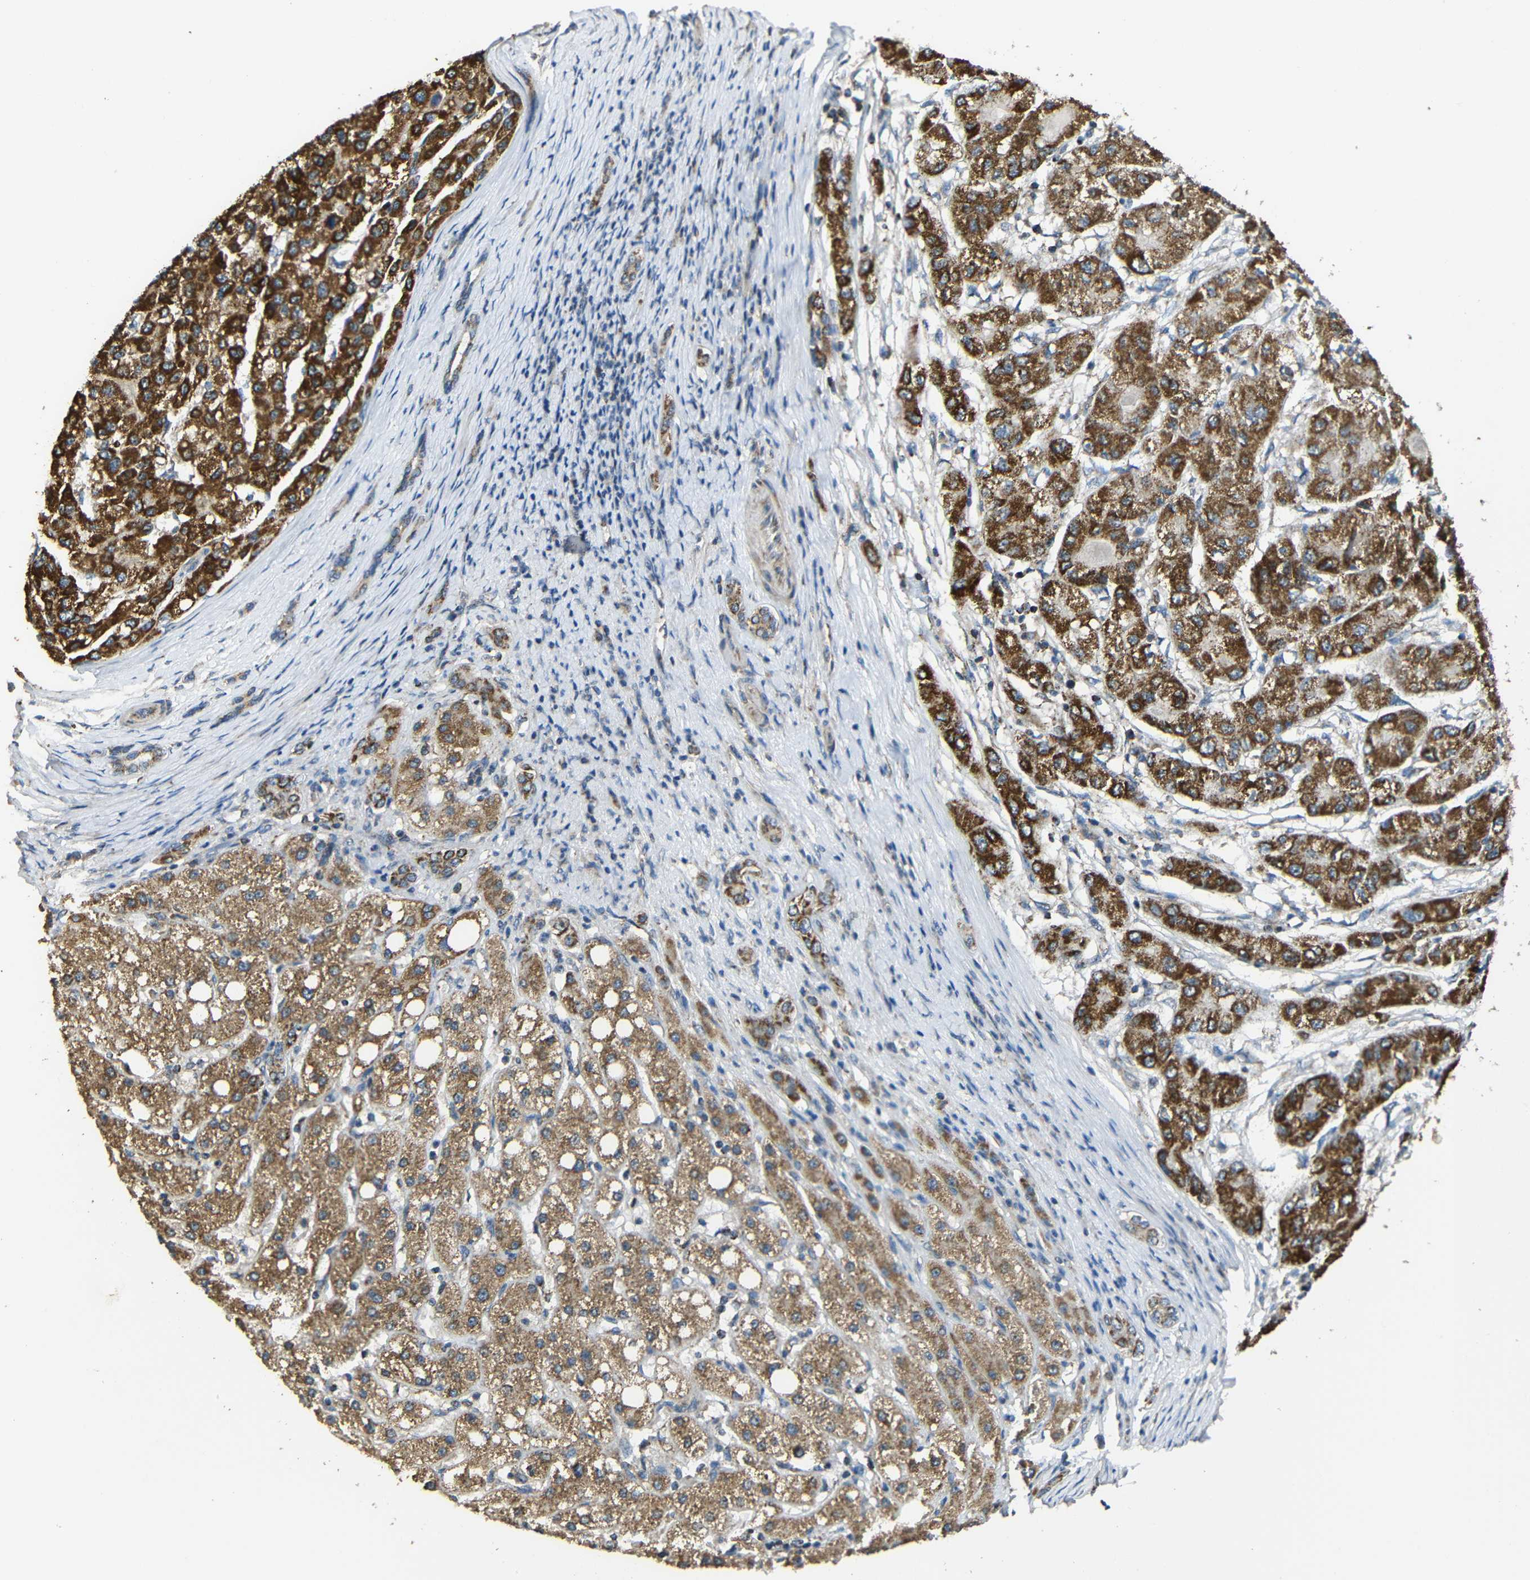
{"staining": {"intensity": "strong", "quantity": ">75%", "location": "cytoplasmic/membranous"}, "tissue": "liver cancer", "cell_type": "Tumor cells", "image_type": "cancer", "snomed": [{"axis": "morphology", "description": "Carcinoma, Hepatocellular, NOS"}, {"axis": "topography", "description": "Liver"}], "caption": "Immunohistochemical staining of liver cancer (hepatocellular carcinoma) shows strong cytoplasmic/membranous protein expression in approximately >75% of tumor cells.", "gene": "NR3C2", "patient": {"sex": "male", "age": 80}}